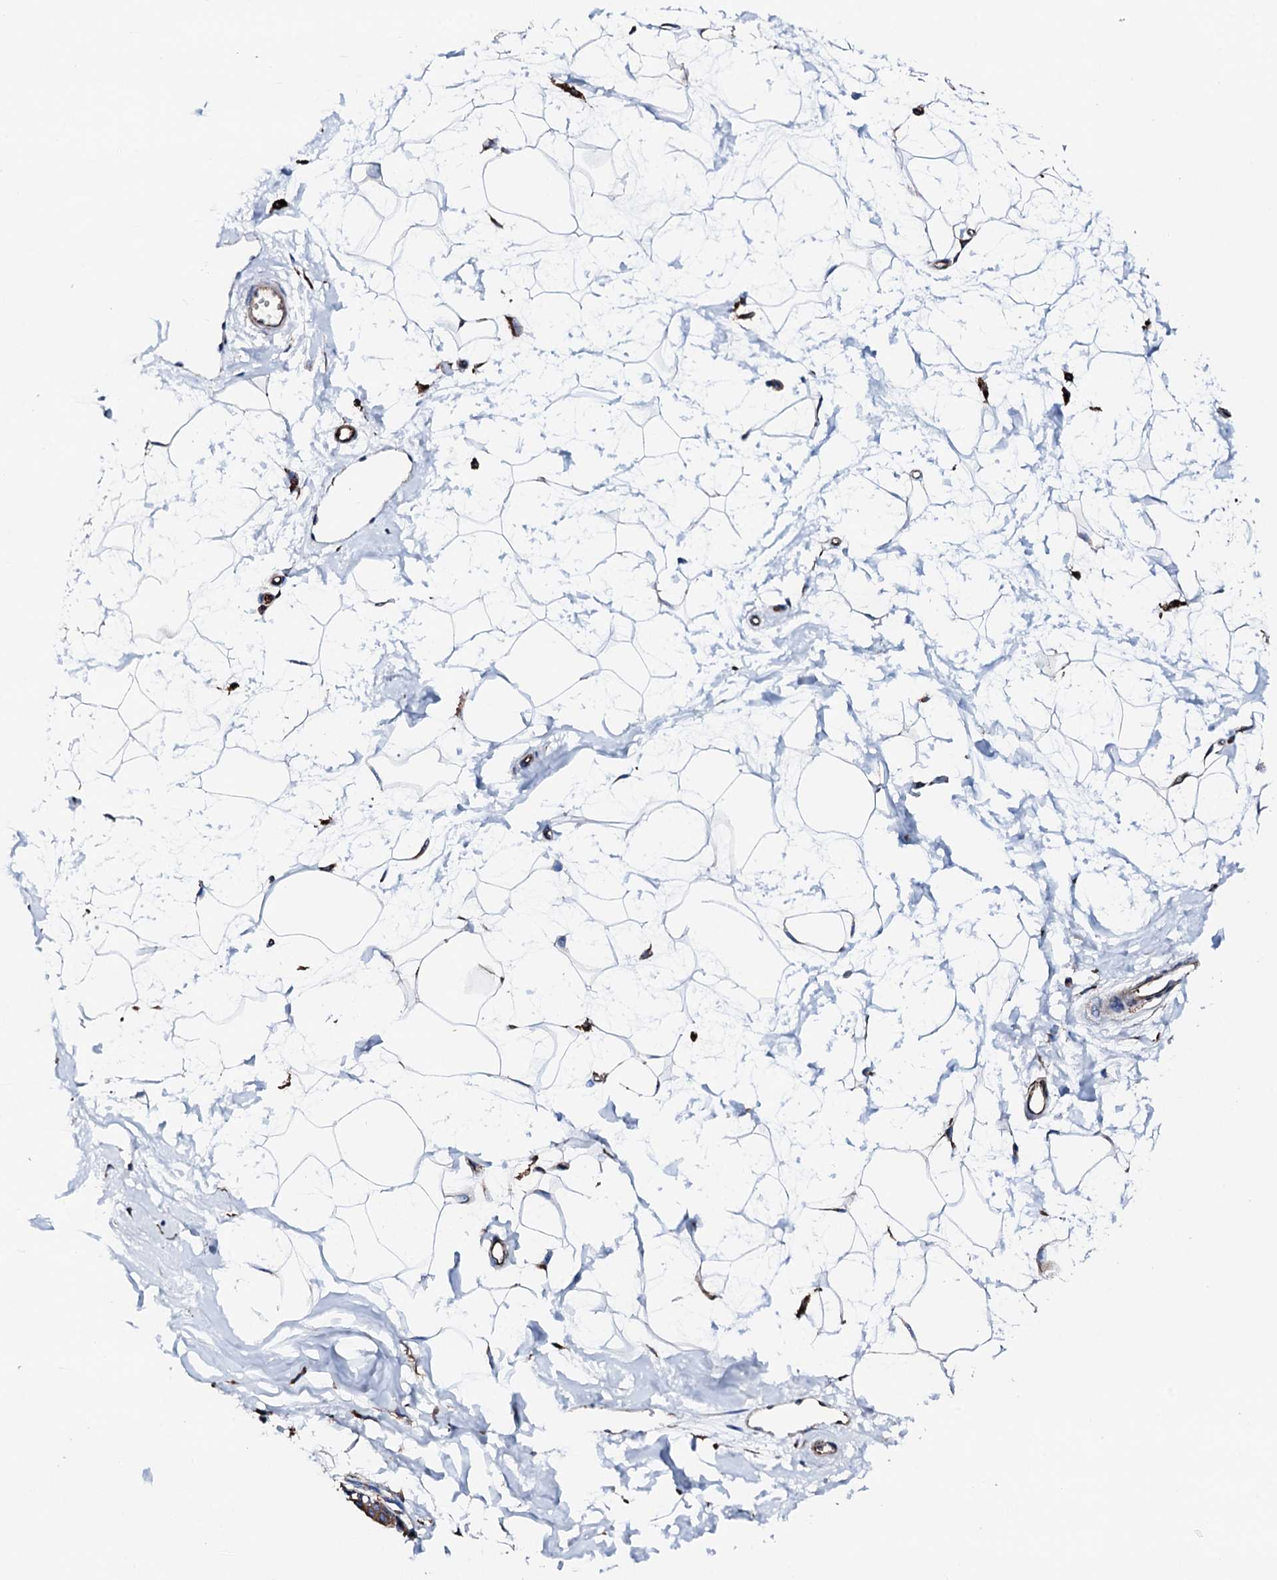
{"staining": {"intensity": "weak", "quantity": "25%-75%", "location": "cytoplasmic/membranous"}, "tissue": "breast", "cell_type": "Adipocytes", "image_type": "normal", "snomed": [{"axis": "morphology", "description": "Normal tissue, NOS"}, {"axis": "topography", "description": "Breast"}], "caption": "Protein staining exhibits weak cytoplasmic/membranous positivity in about 25%-75% of adipocytes in benign breast.", "gene": "AMDHD1", "patient": {"sex": "female", "age": 45}}